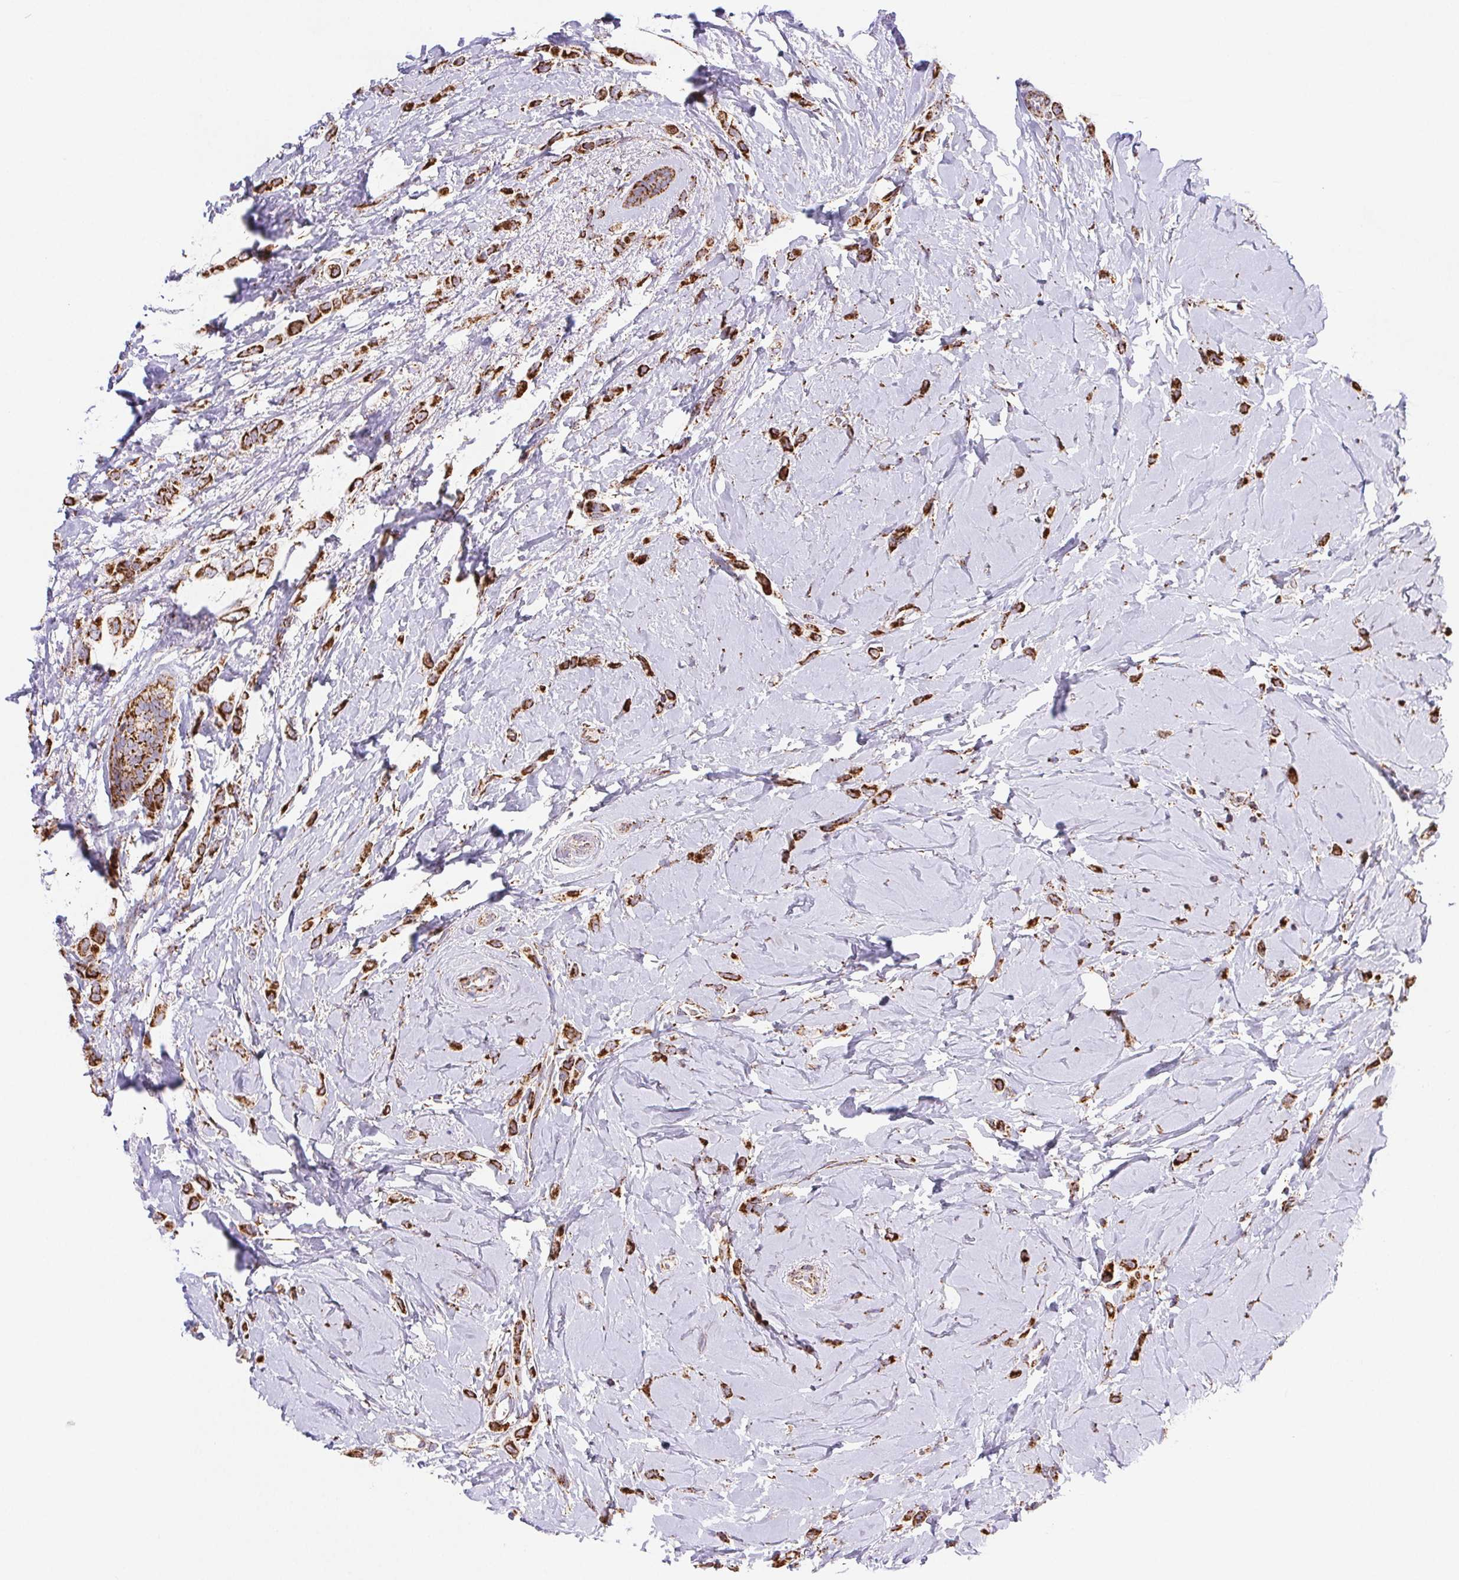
{"staining": {"intensity": "strong", "quantity": ">75%", "location": "cytoplasmic/membranous"}, "tissue": "breast cancer", "cell_type": "Tumor cells", "image_type": "cancer", "snomed": [{"axis": "morphology", "description": "Lobular carcinoma"}, {"axis": "topography", "description": "Breast"}], "caption": "Protein analysis of breast lobular carcinoma tissue displays strong cytoplasmic/membranous staining in approximately >75% of tumor cells.", "gene": "NIPSNAP2", "patient": {"sex": "female", "age": 66}}